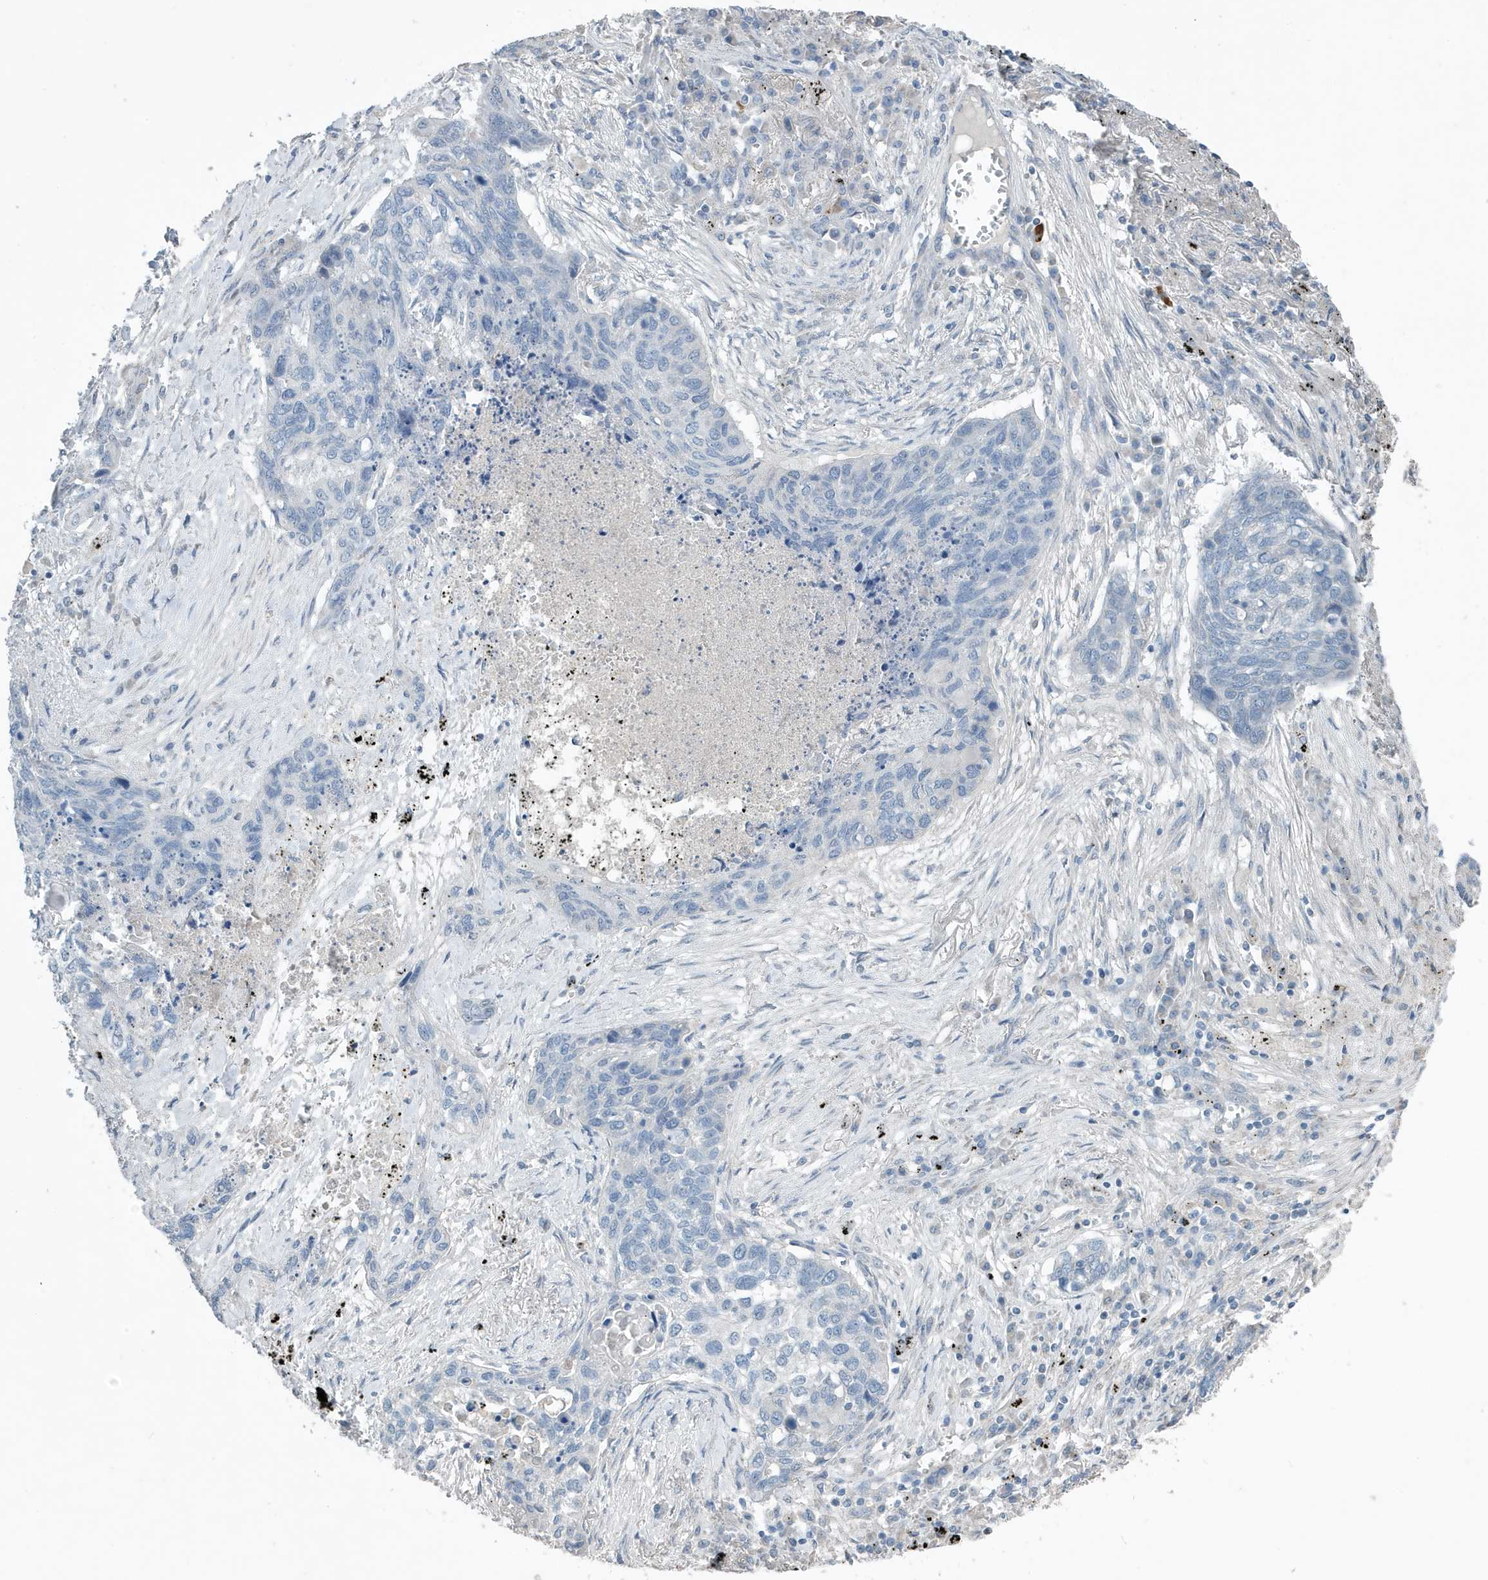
{"staining": {"intensity": "negative", "quantity": "none", "location": "none"}, "tissue": "lung cancer", "cell_type": "Tumor cells", "image_type": "cancer", "snomed": [{"axis": "morphology", "description": "Squamous cell carcinoma, NOS"}, {"axis": "topography", "description": "Lung"}], "caption": "Immunohistochemistry (IHC) photomicrograph of neoplastic tissue: human lung cancer stained with DAB (3,3'-diaminobenzidine) displays no significant protein positivity in tumor cells.", "gene": "UGT2B4", "patient": {"sex": "female", "age": 63}}